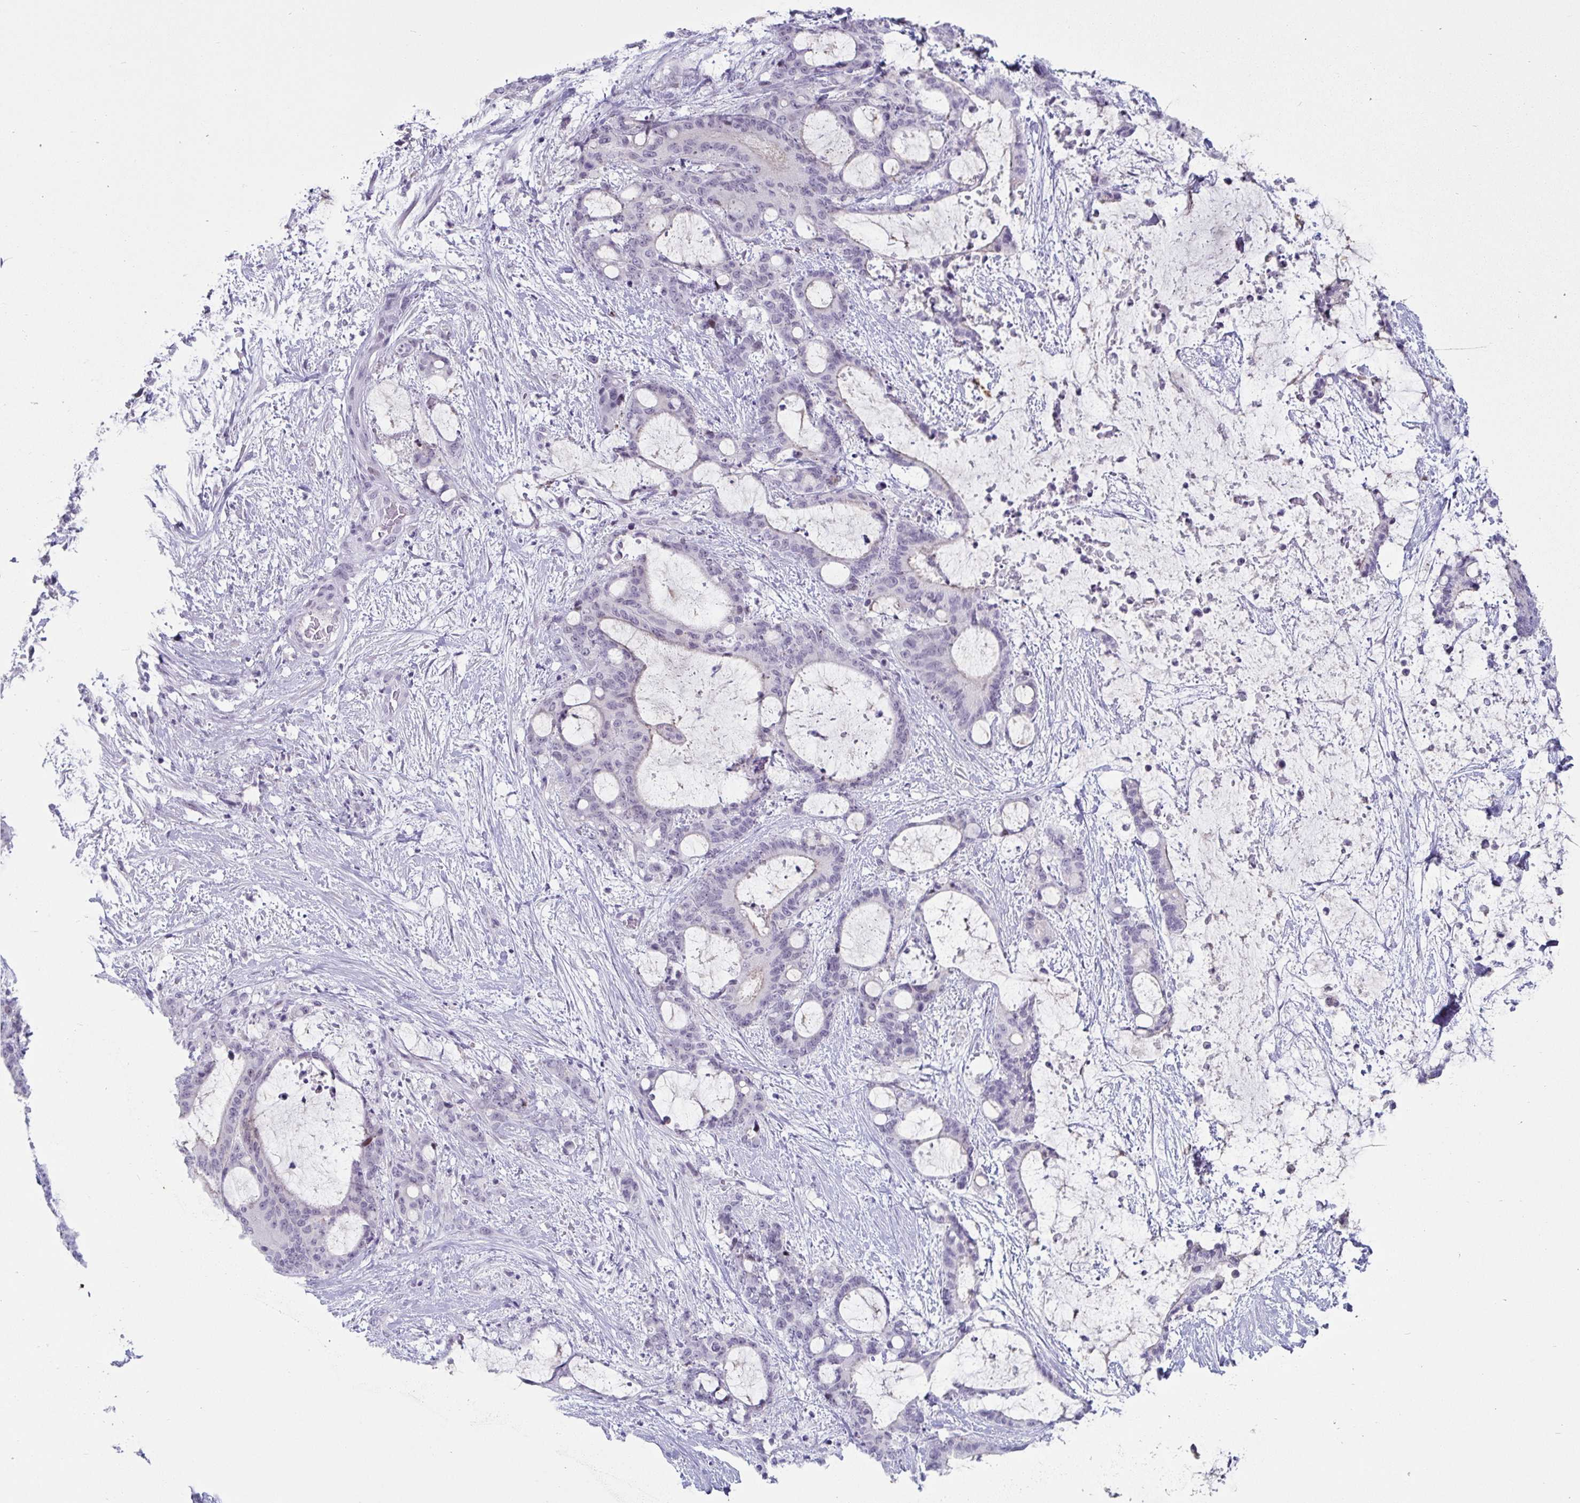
{"staining": {"intensity": "negative", "quantity": "none", "location": "none"}, "tissue": "liver cancer", "cell_type": "Tumor cells", "image_type": "cancer", "snomed": [{"axis": "morphology", "description": "Normal tissue, NOS"}, {"axis": "morphology", "description": "Cholangiocarcinoma"}, {"axis": "topography", "description": "Liver"}, {"axis": "topography", "description": "Peripheral nerve tissue"}], "caption": "This is an immunohistochemistry (IHC) micrograph of liver cholangiocarcinoma. There is no staining in tumor cells.", "gene": "VSIG10L", "patient": {"sex": "female", "age": 73}}